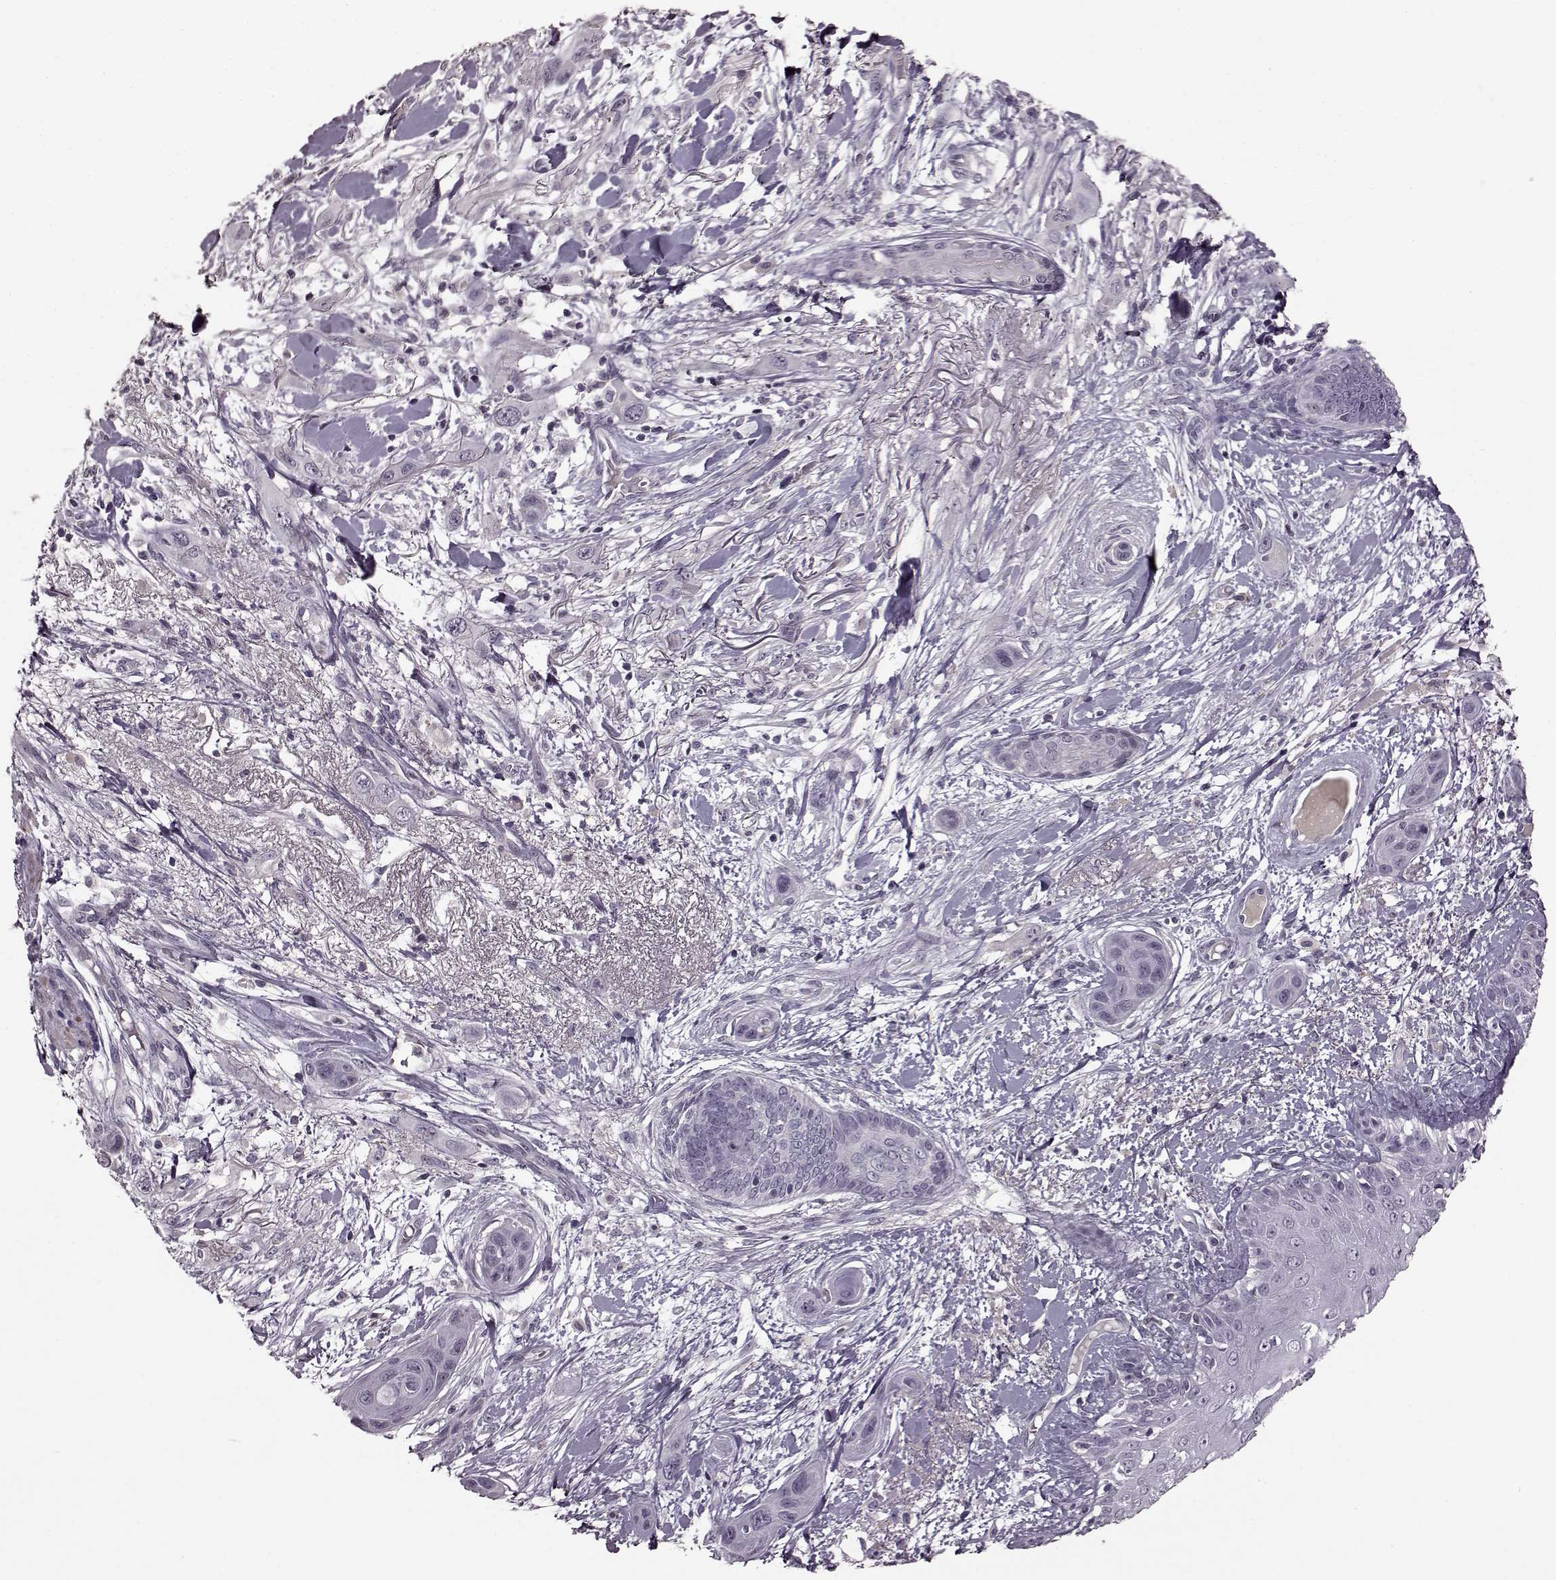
{"staining": {"intensity": "negative", "quantity": "none", "location": "none"}, "tissue": "skin cancer", "cell_type": "Tumor cells", "image_type": "cancer", "snomed": [{"axis": "morphology", "description": "Squamous cell carcinoma, NOS"}, {"axis": "topography", "description": "Skin"}], "caption": "The photomicrograph shows no significant positivity in tumor cells of squamous cell carcinoma (skin).", "gene": "CNGA3", "patient": {"sex": "male", "age": 79}}